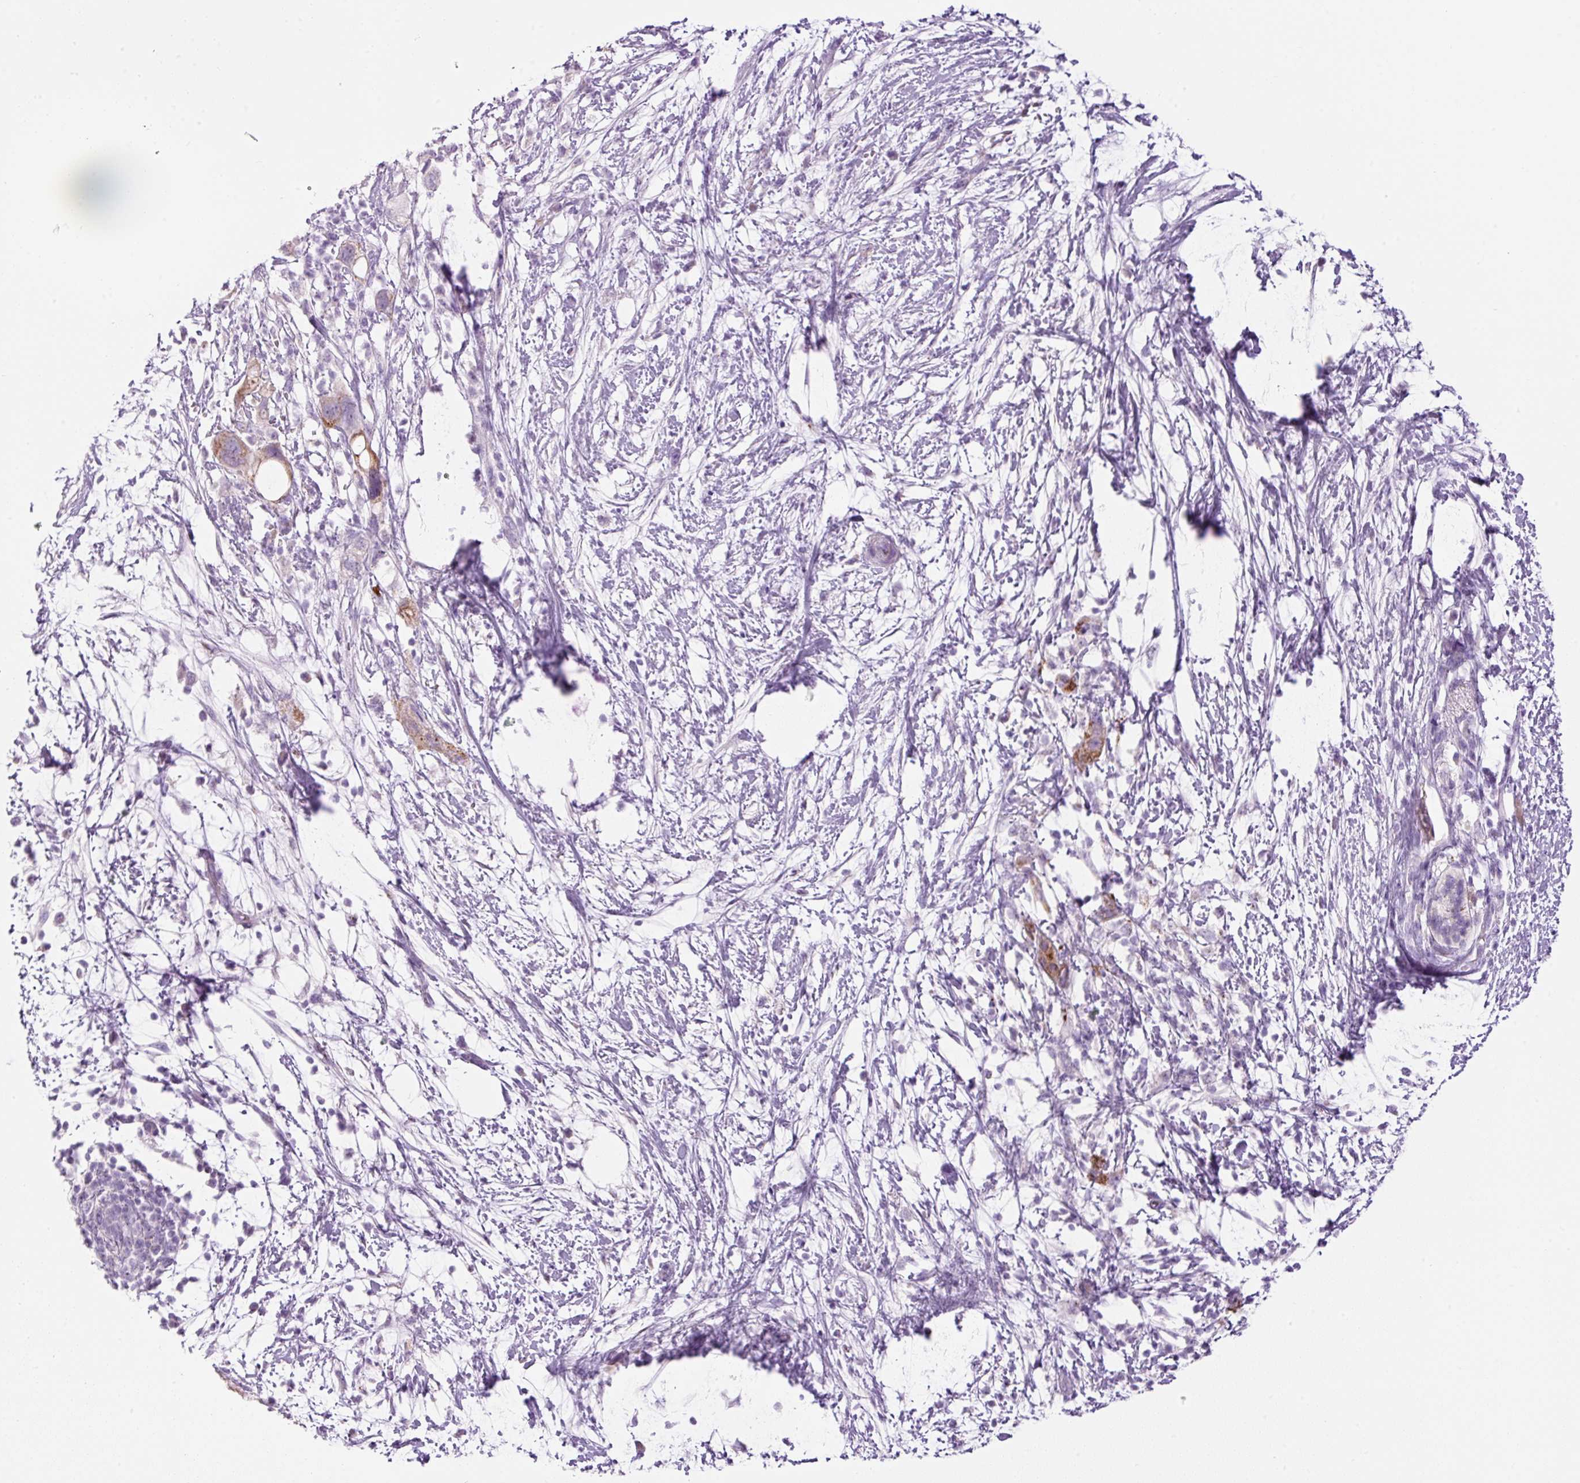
{"staining": {"intensity": "moderate", "quantity": "25%-75%", "location": "cytoplasmic/membranous"}, "tissue": "pancreatic cancer", "cell_type": "Tumor cells", "image_type": "cancer", "snomed": [{"axis": "morphology", "description": "Adenocarcinoma, NOS"}, {"axis": "topography", "description": "Pancreas"}], "caption": "A photomicrograph of pancreatic cancer (adenocarcinoma) stained for a protein shows moderate cytoplasmic/membranous brown staining in tumor cells.", "gene": "CARD16", "patient": {"sex": "female", "age": 72}}